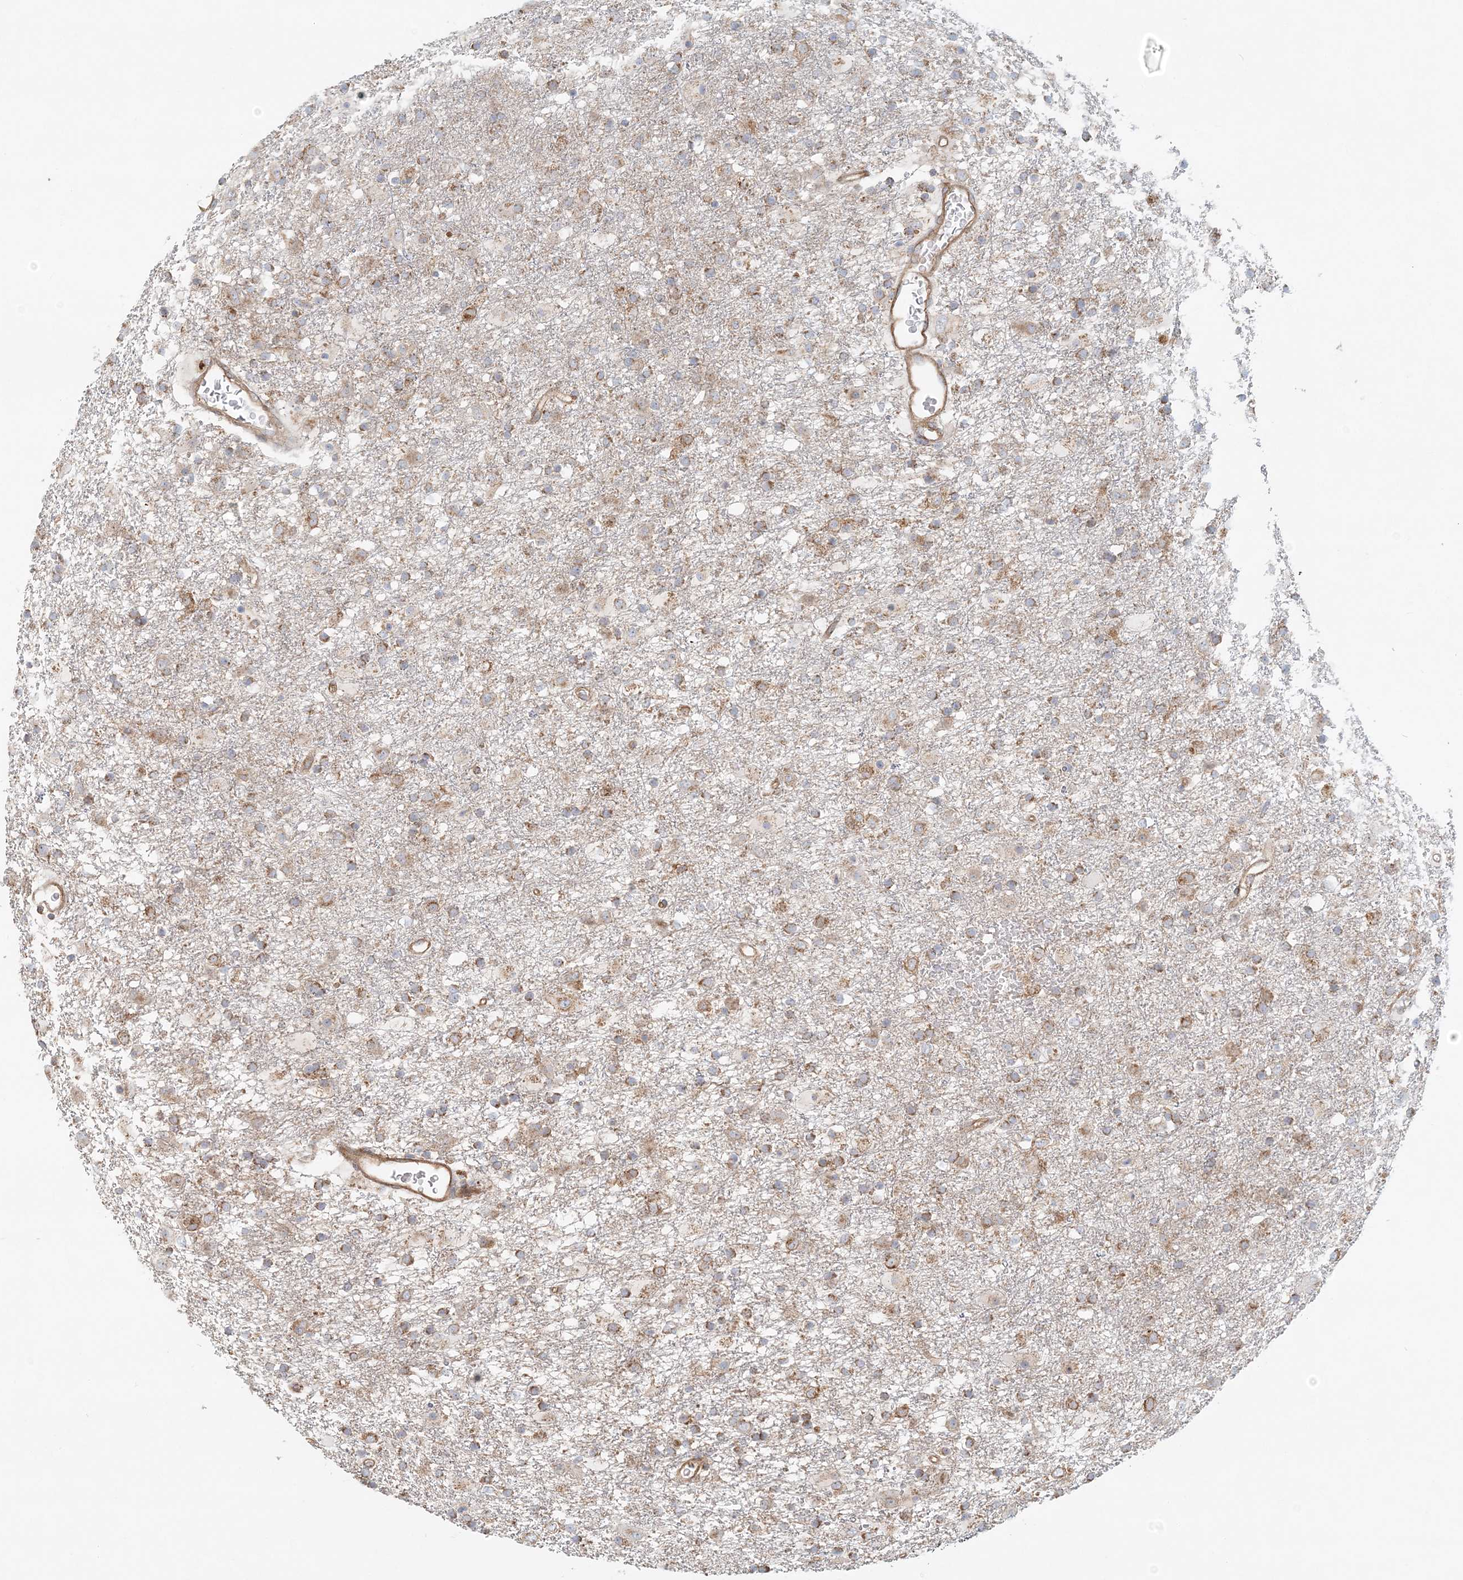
{"staining": {"intensity": "moderate", "quantity": ">75%", "location": "cytoplasmic/membranous"}, "tissue": "glioma", "cell_type": "Tumor cells", "image_type": "cancer", "snomed": [{"axis": "morphology", "description": "Glioma, malignant, Low grade"}, {"axis": "topography", "description": "Brain"}], "caption": "Protein positivity by immunohistochemistry reveals moderate cytoplasmic/membranous positivity in about >75% of tumor cells in glioma.", "gene": "KIAA0232", "patient": {"sex": "male", "age": 65}}